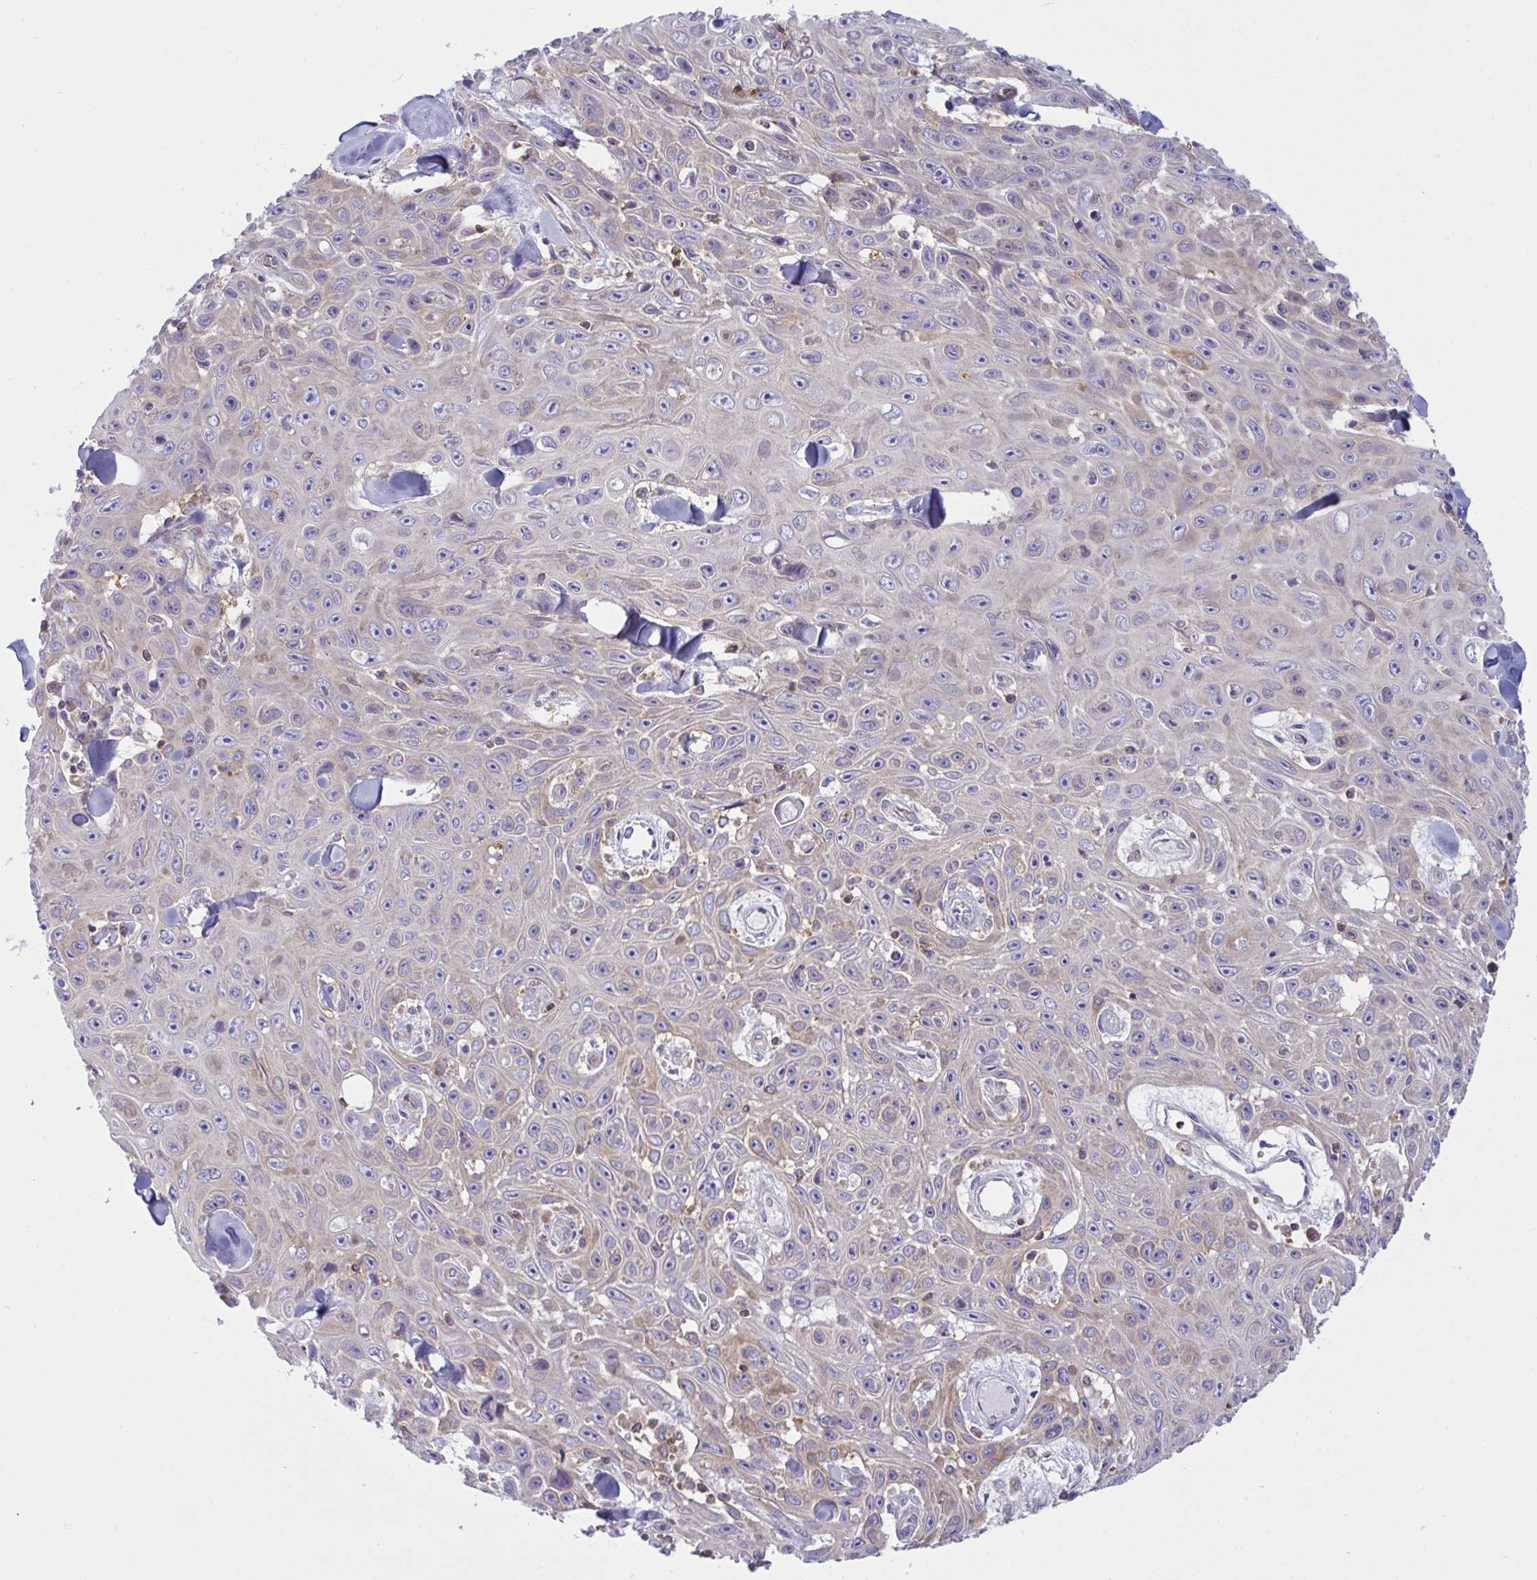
{"staining": {"intensity": "weak", "quantity": "<25%", "location": "cytoplasmic/membranous"}, "tissue": "skin cancer", "cell_type": "Tumor cells", "image_type": "cancer", "snomed": [{"axis": "morphology", "description": "Squamous cell carcinoma, NOS"}, {"axis": "topography", "description": "Skin"}], "caption": "Immunohistochemistry (IHC) of human squamous cell carcinoma (skin) exhibits no expression in tumor cells.", "gene": "TSC22D3", "patient": {"sex": "male", "age": 82}}